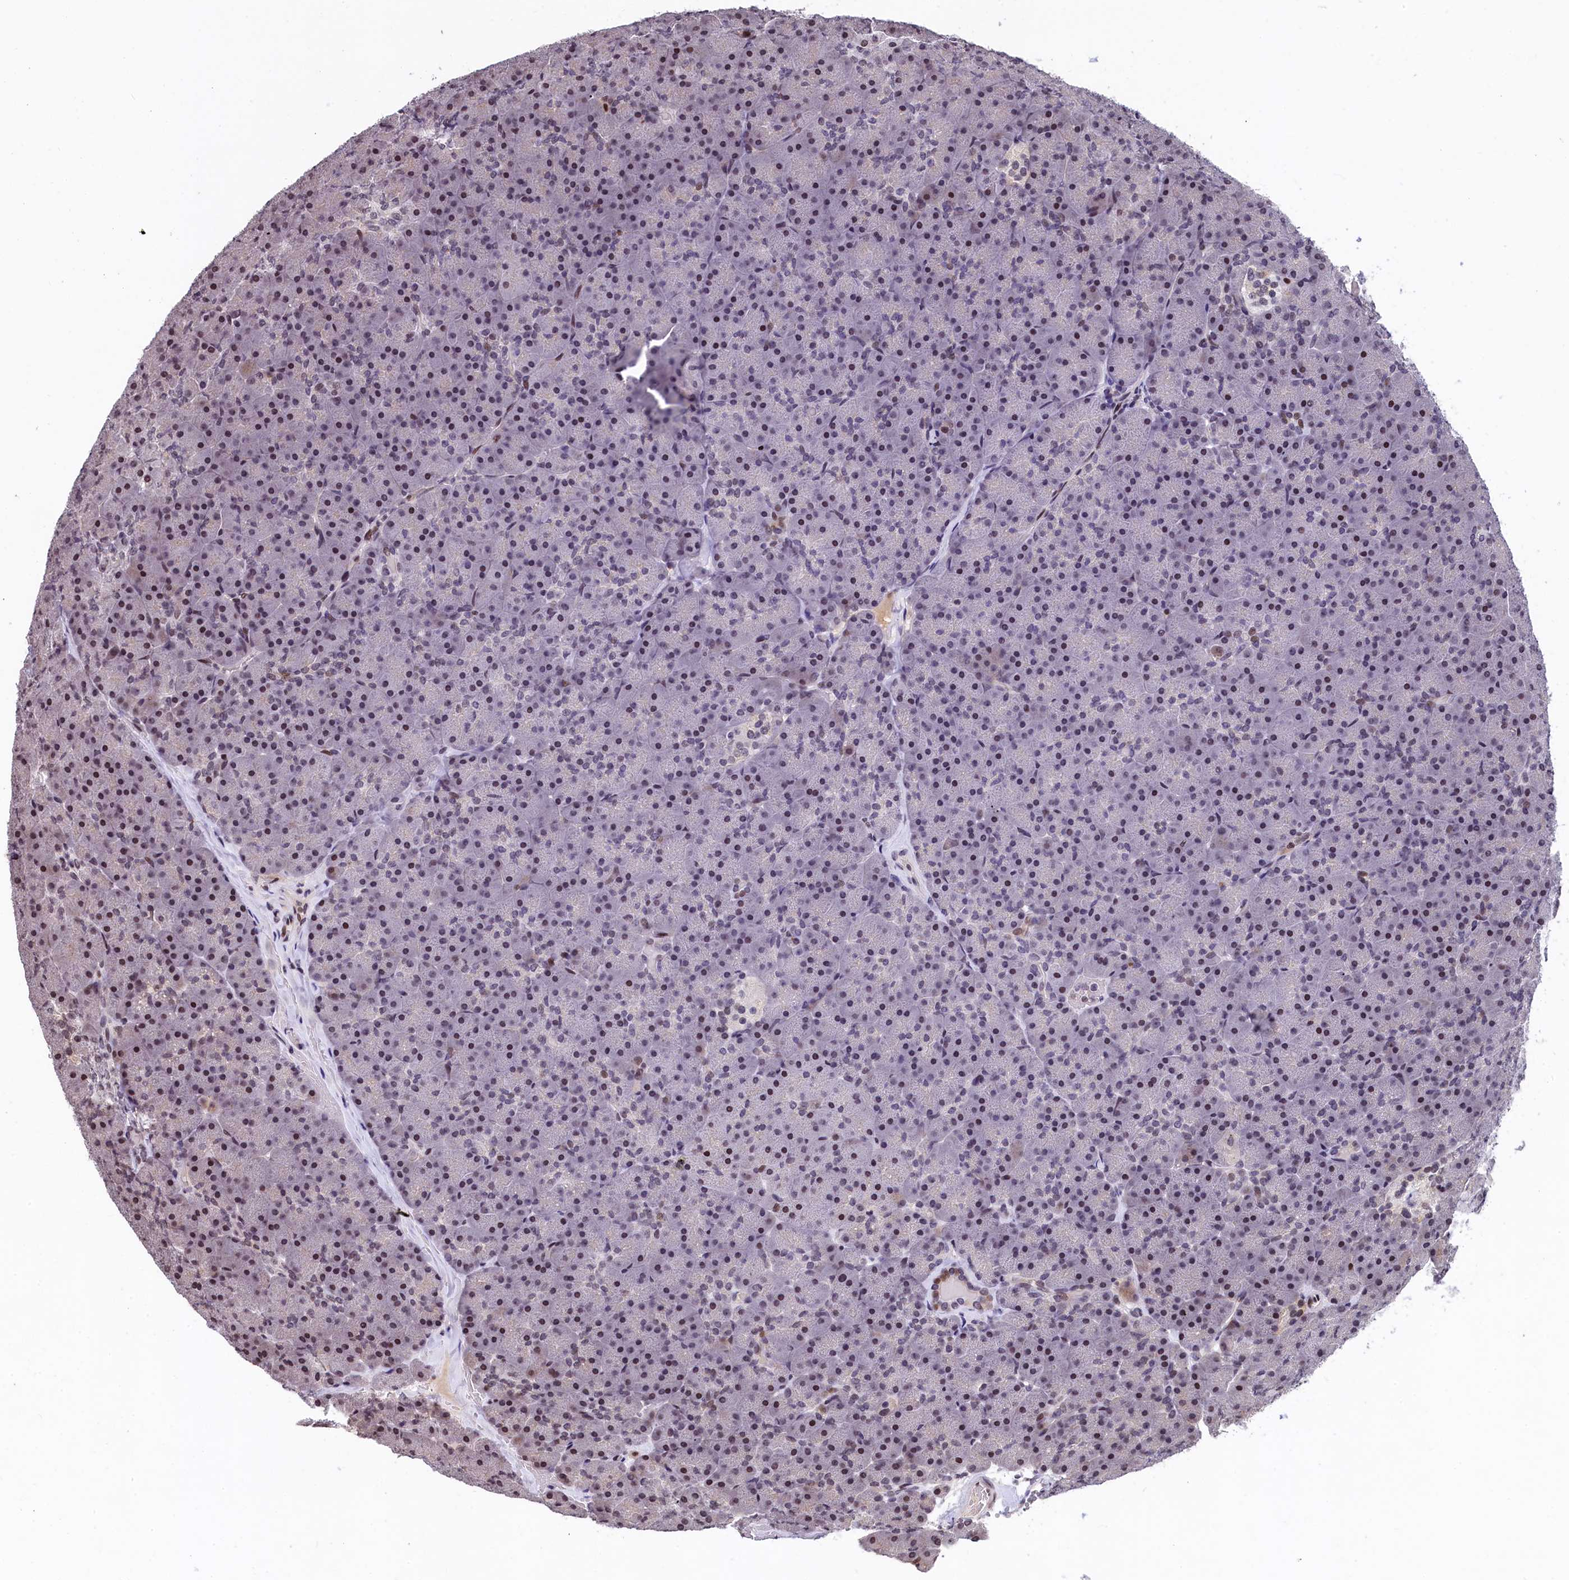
{"staining": {"intensity": "moderate", "quantity": "25%-75%", "location": "nuclear"}, "tissue": "pancreas", "cell_type": "Exocrine glandular cells", "image_type": "normal", "snomed": [{"axis": "morphology", "description": "Normal tissue, NOS"}, {"axis": "topography", "description": "Pancreas"}], "caption": "Immunohistochemical staining of benign pancreas displays 25%-75% levels of moderate nuclear protein positivity in approximately 25%-75% of exocrine glandular cells.", "gene": "FAM217B", "patient": {"sex": "male", "age": 36}}